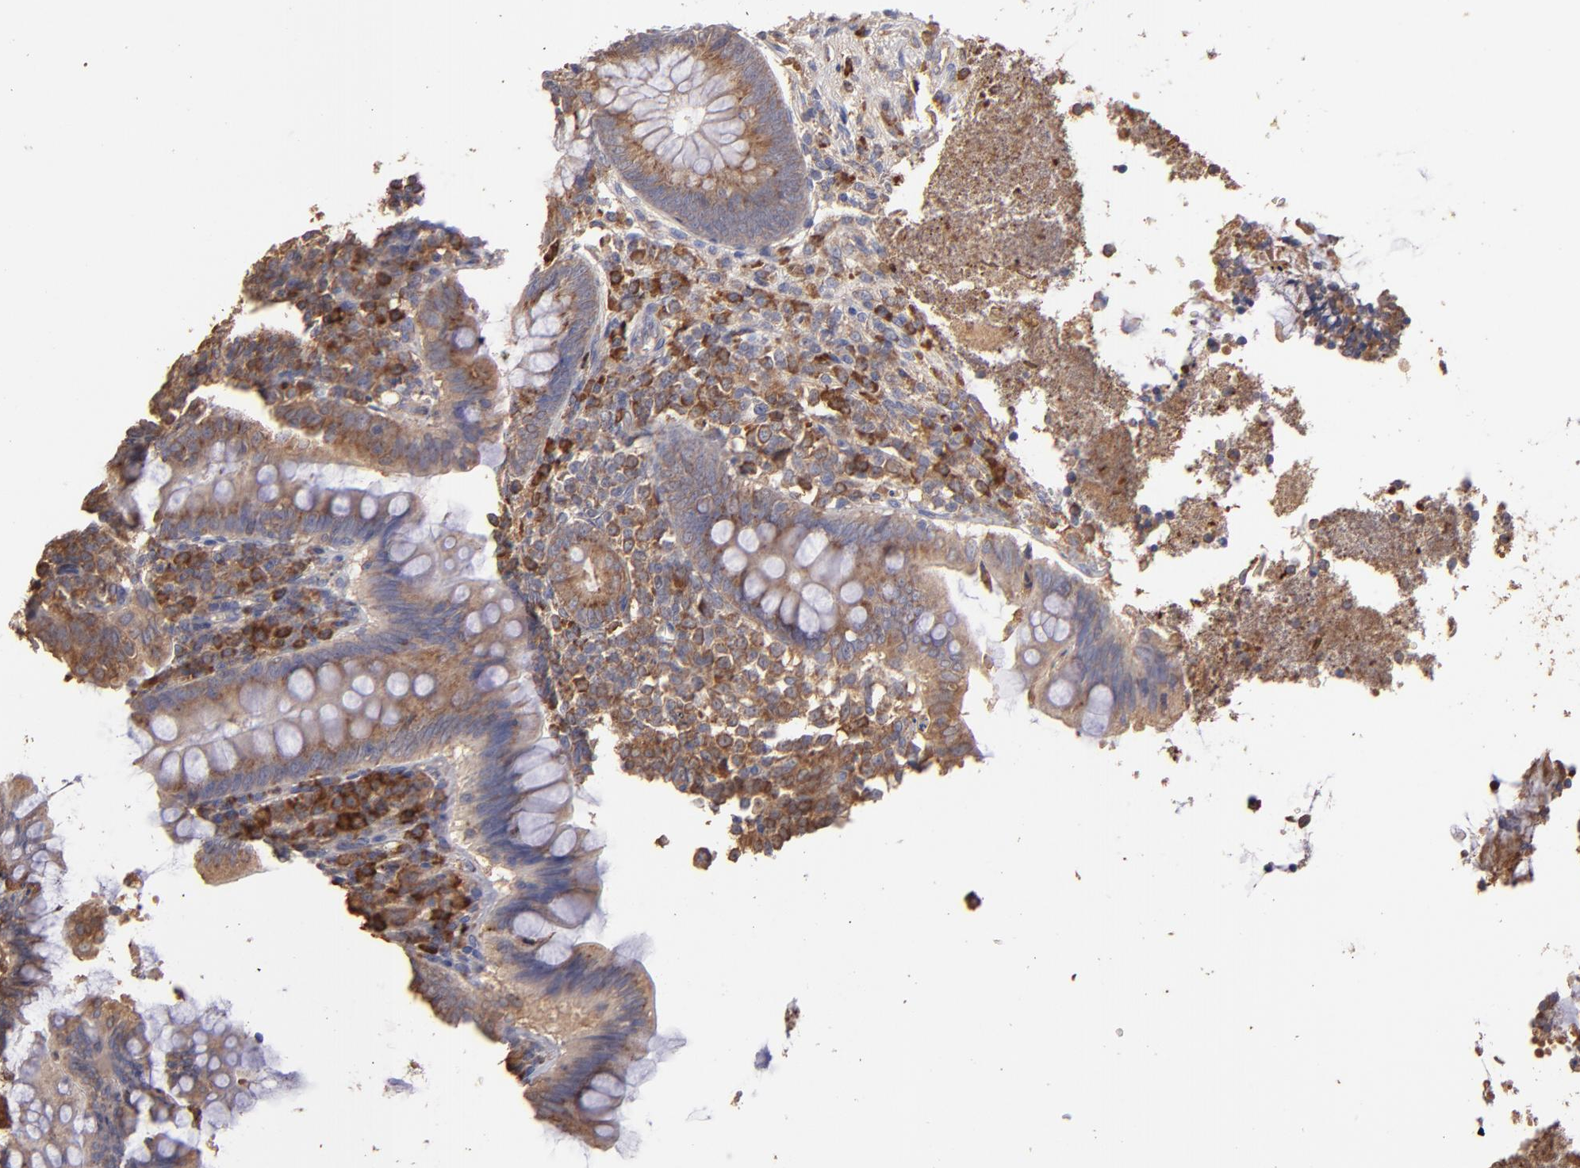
{"staining": {"intensity": "weak", "quantity": ">75%", "location": "cytoplasmic/membranous"}, "tissue": "appendix", "cell_type": "Glandular cells", "image_type": "normal", "snomed": [{"axis": "morphology", "description": "Normal tissue, NOS"}, {"axis": "topography", "description": "Appendix"}], "caption": "Protein analysis of unremarkable appendix reveals weak cytoplasmic/membranous staining in about >75% of glandular cells. Nuclei are stained in blue.", "gene": "NFKBIE", "patient": {"sex": "female", "age": 66}}